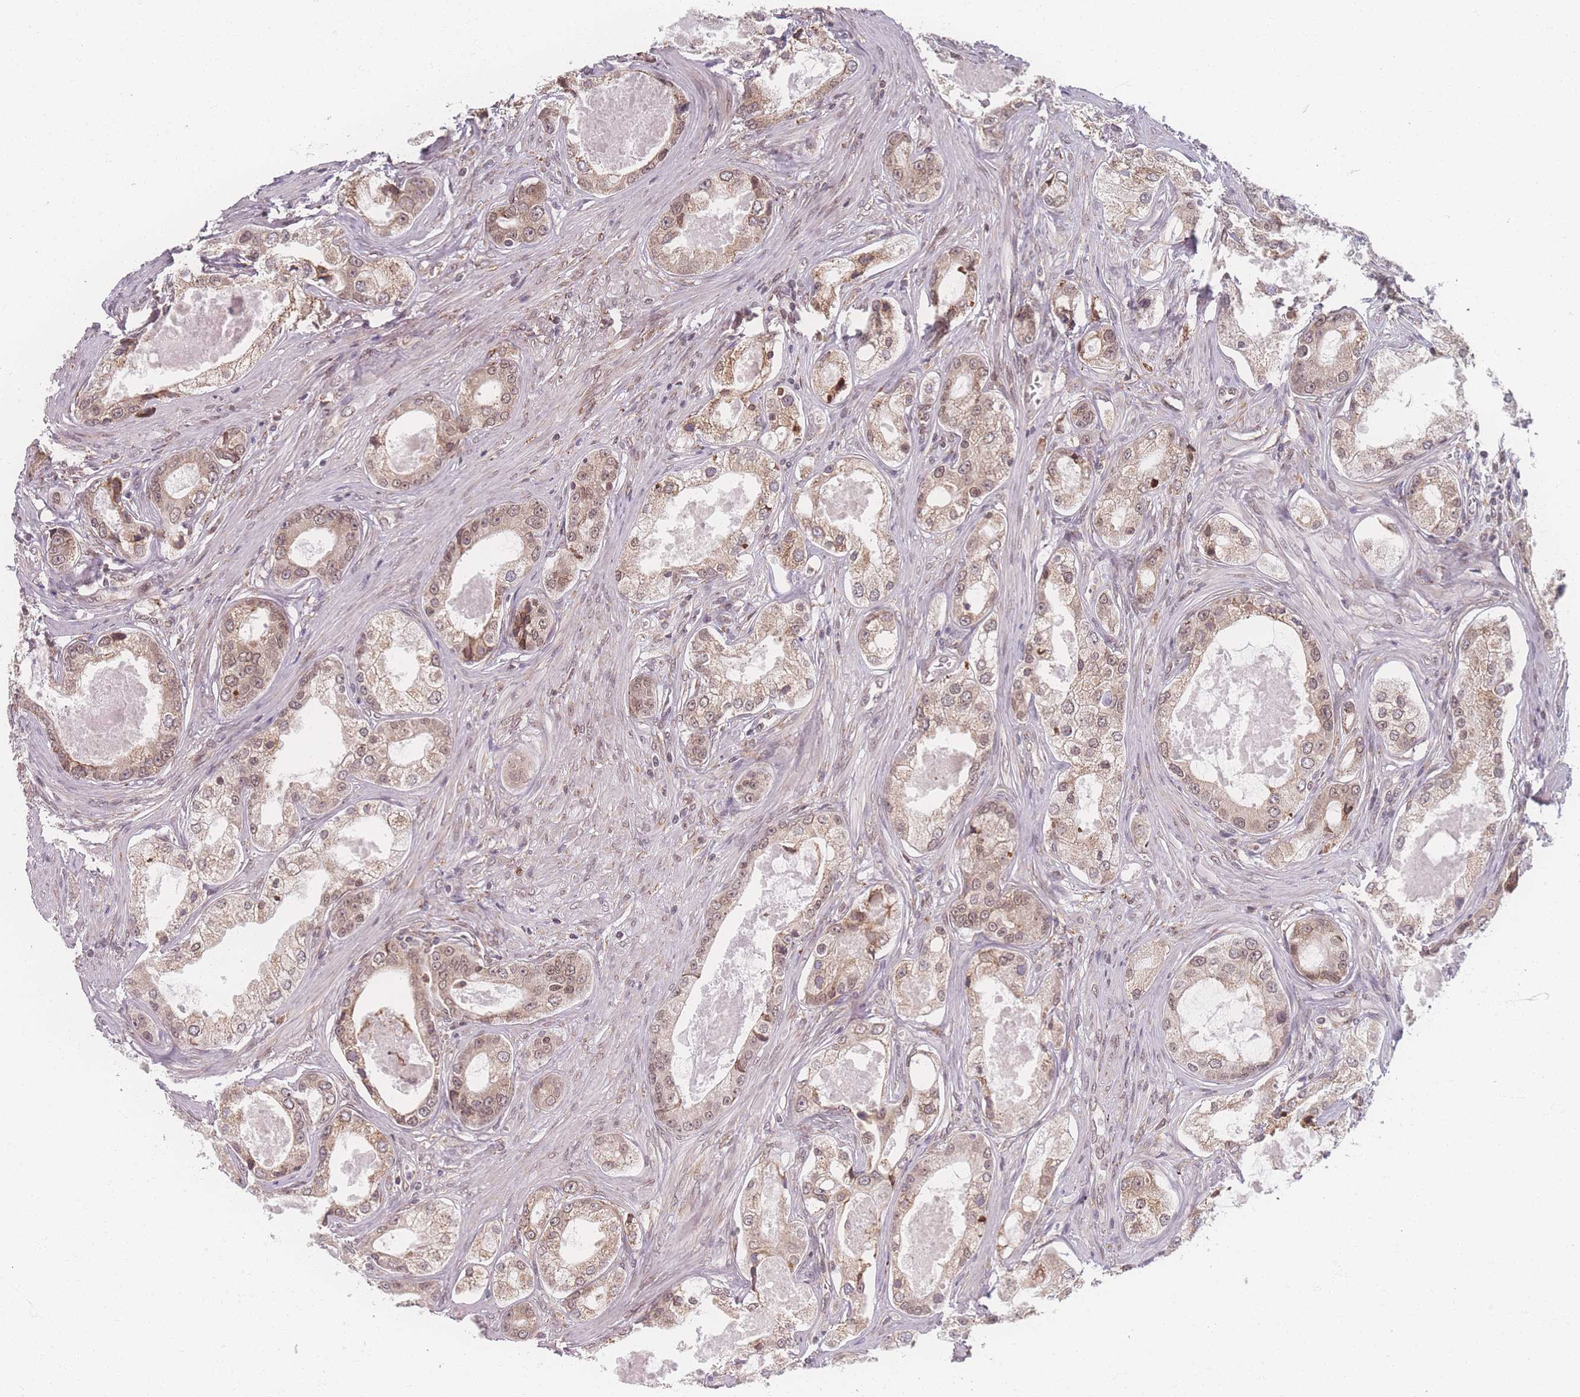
{"staining": {"intensity": "moderate", "quantity": ">75%", "location": "cytoplasmic/membranous,nuclear"}, "tissue": "prostate cancer", "cell_type": "Tumor cells", "image_type": "cancer", "snomed": [{"axis": "morphology", "description": "Adenocarcinoma, Low grade"}, {"axis": "topography", "description": "Prostate"}], "caption": "Human low-grade adenocarcinoma (prostate) stained with a brown dye demonstrates moderate cytoplasmic/membranous and nuclear positive positivity in about >75% of tumor cells.", "gene": "ZC3H13", "patient": {"sex": "male", "age": 68}}